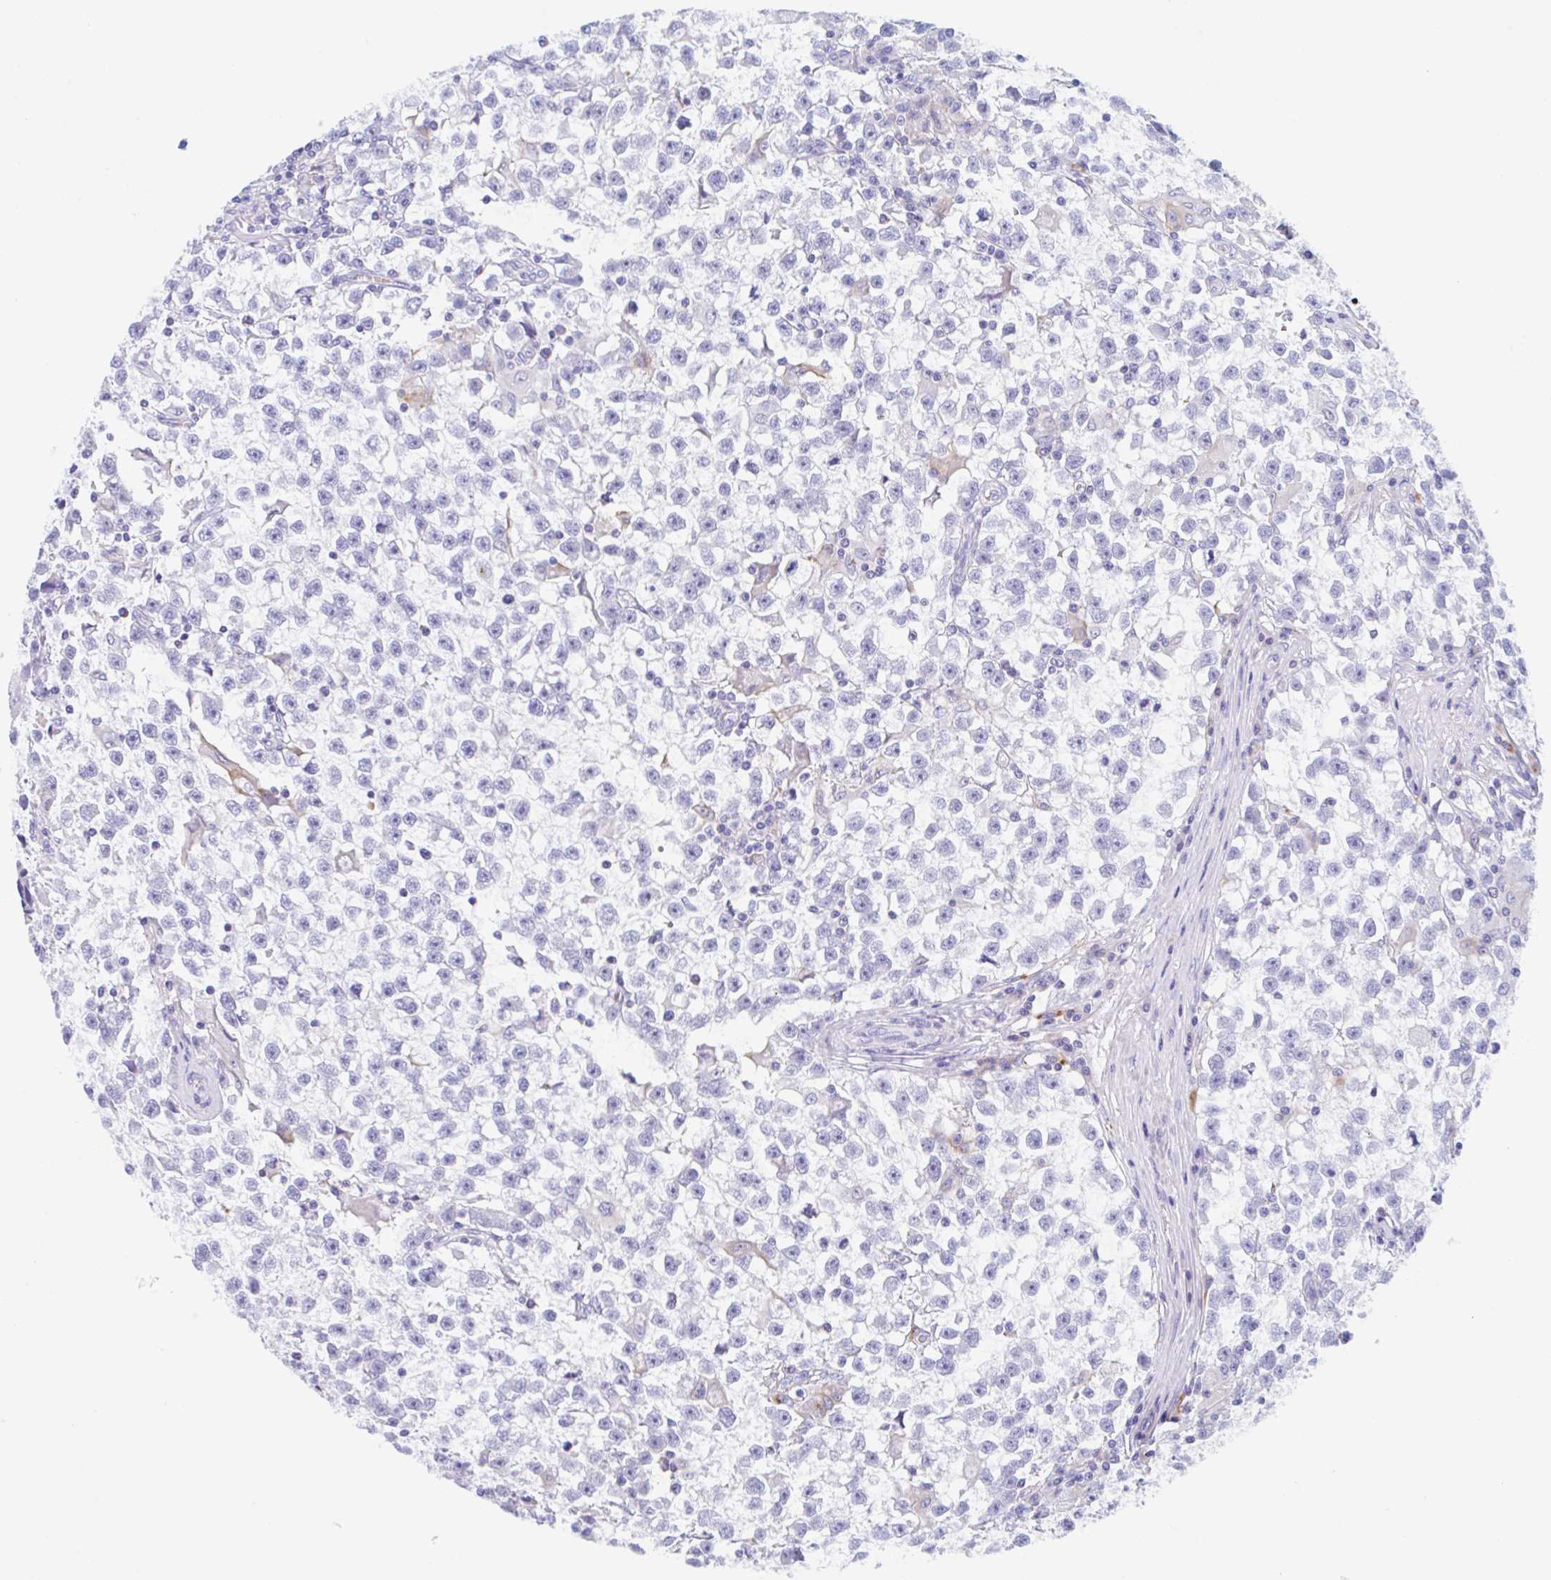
{"staining": {"intensity": "negative", "quantity": "none", "location": "none"}, "tissue": "testis cancer", "cell_type": "Tumor cells", "image_type": "cancer", "snomed": [{"axis": "morphology", "description": "Seminoma, NOS"}, {"axis": "topography", "description": "Testis"}], "caption": "Immunohistochemical staining of testis seminoma shows no significant staining in tumor cells. (DAB IHC visualized using brightfield microscopy, high magnification).", "gene": "ANKRD9", "patient": {"sex": "male", "age": 31}}